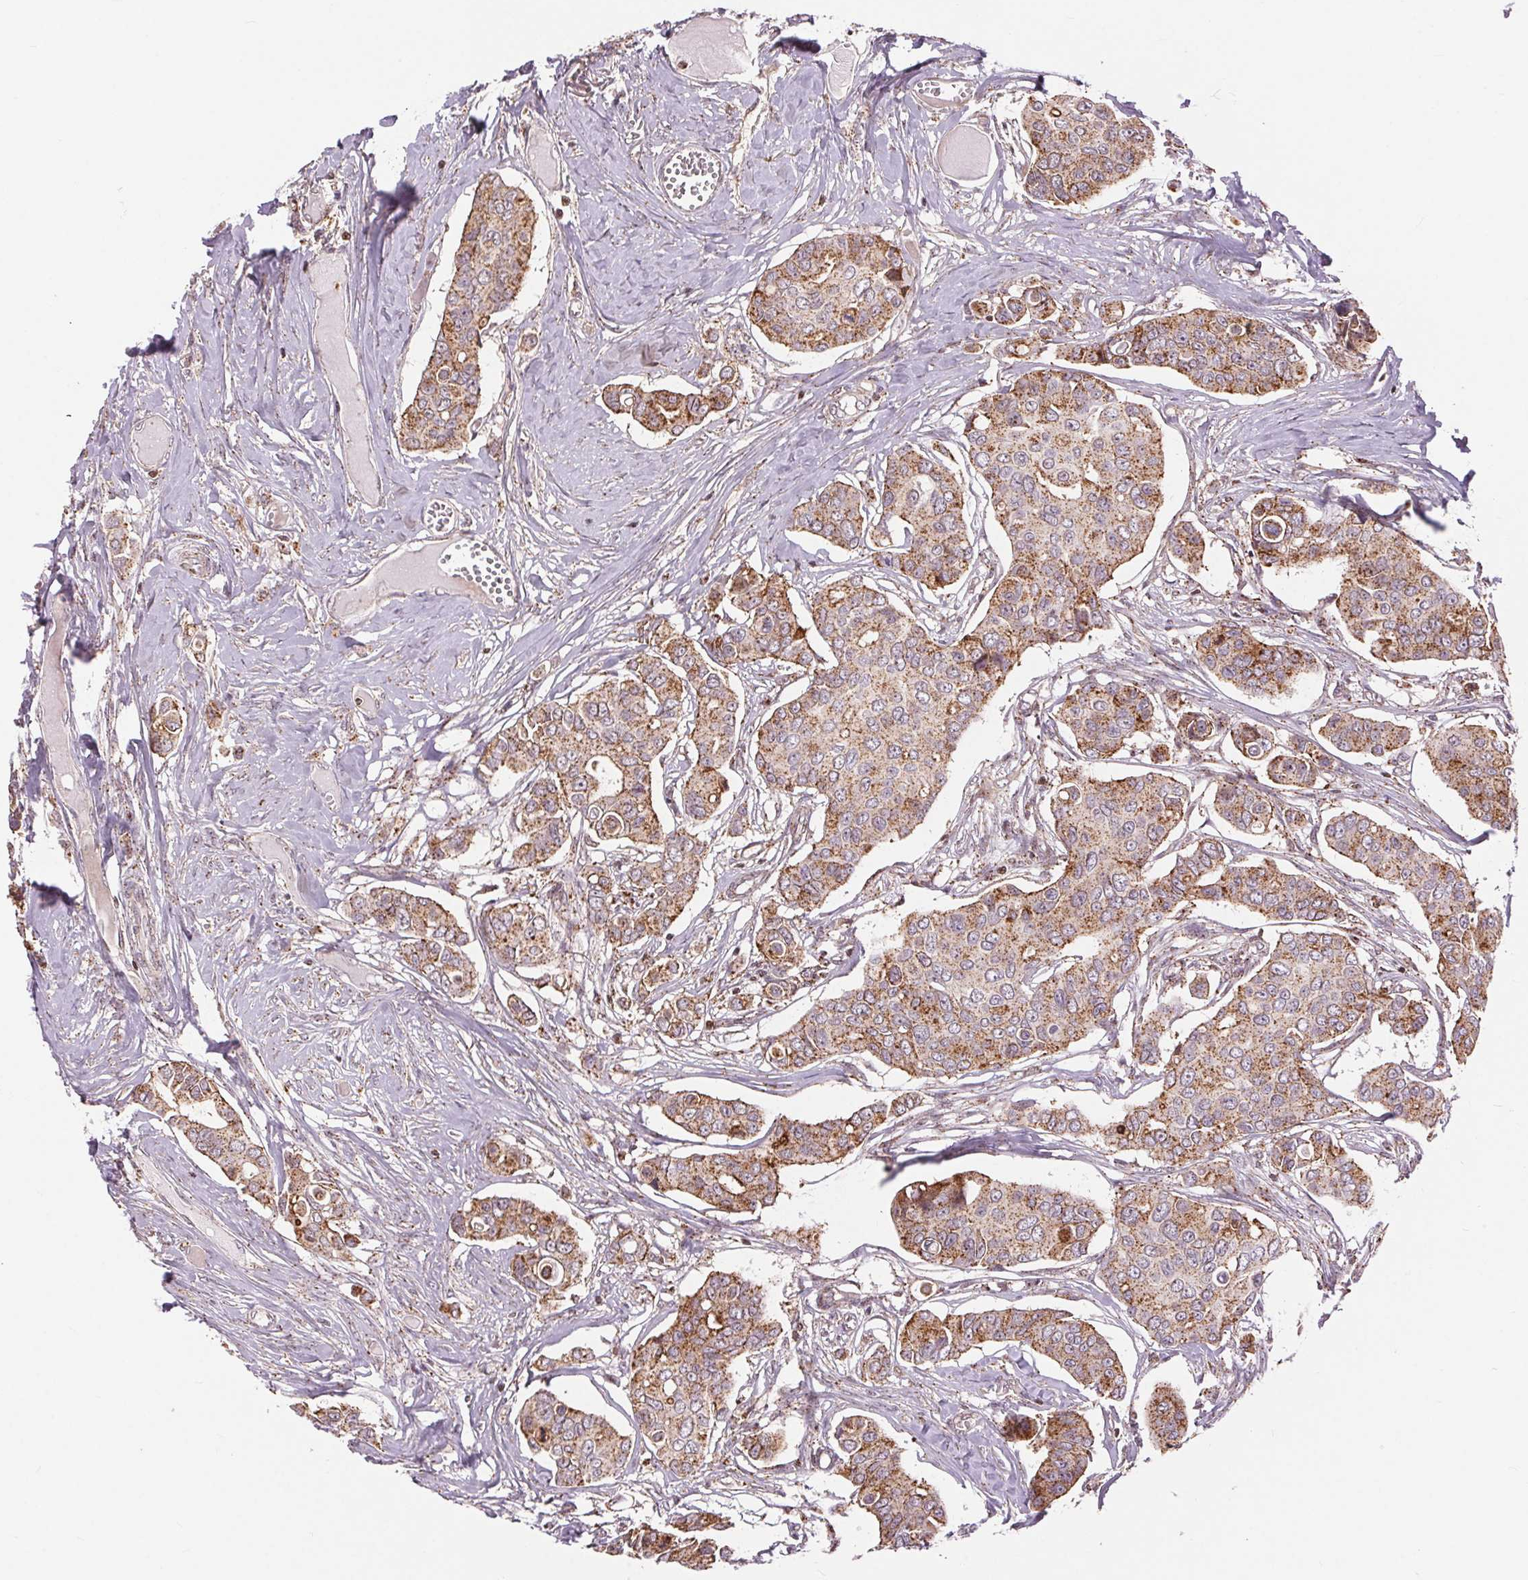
{"staining": {"intensity": "moderate", "quantity": ">75%", "location": "cytoplasmic/membranous"}, "tissue": "breast cancer", "cell_type": "Tumor cells", "image_type": "cancer", "snomed": [{"axis": "morphology", "description": "Duct carcinoma"}, {"axis": "topography", "description": "Breast"}], "caption": "An image of human infiltrating ductal carcinoma (breast) stained for a protein shows moderate cytoplasmic/membranous brown staining in tumor cells.", "gene": "CHMP4B", "patient": {"sex": "female", "age": 54}}